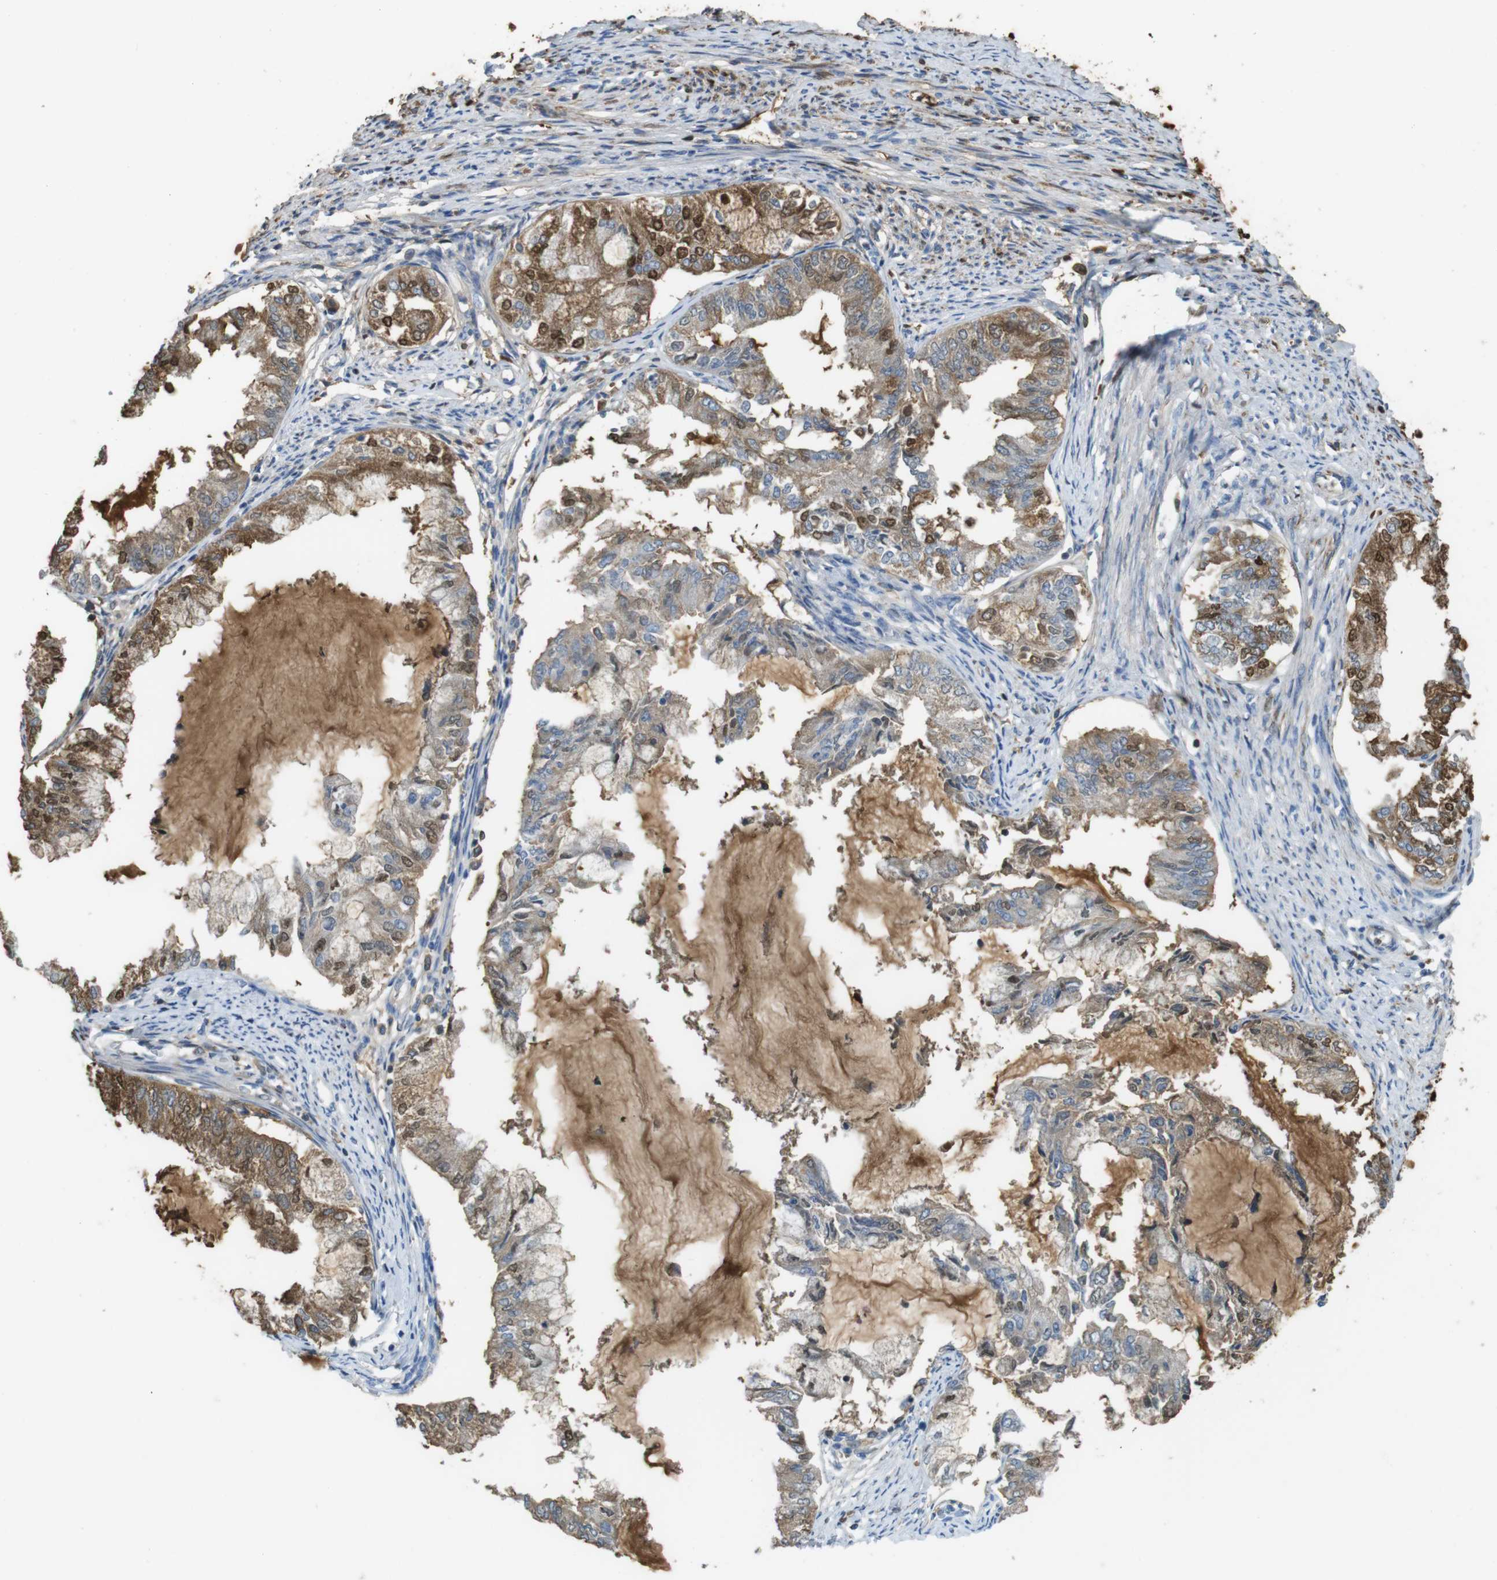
{"staining": {"intensity": "moderate", "quantity": ">75%", "location": "cytoplasmic/membranous,nuclear"}, "tissue": "endometrial cancer", "cell_type": "Tumor cells", "image_type": "cancer", "snomed": [{"axis": "morphology", "description": "Adenocarcinoma, NOS"}, {"axis": "topography", "description": "Endometrium"}], "caption": "High-power microscopy captured an immunohistochemistry (IHC) photomicrograph of endometrial adenocarcinoma, revealing moderate cytoplasmic/membranous and nuclear staining in about >75% of tumor cells.", "gene": "LTBP4", "patient": {"sex": "female", "age": 86}}